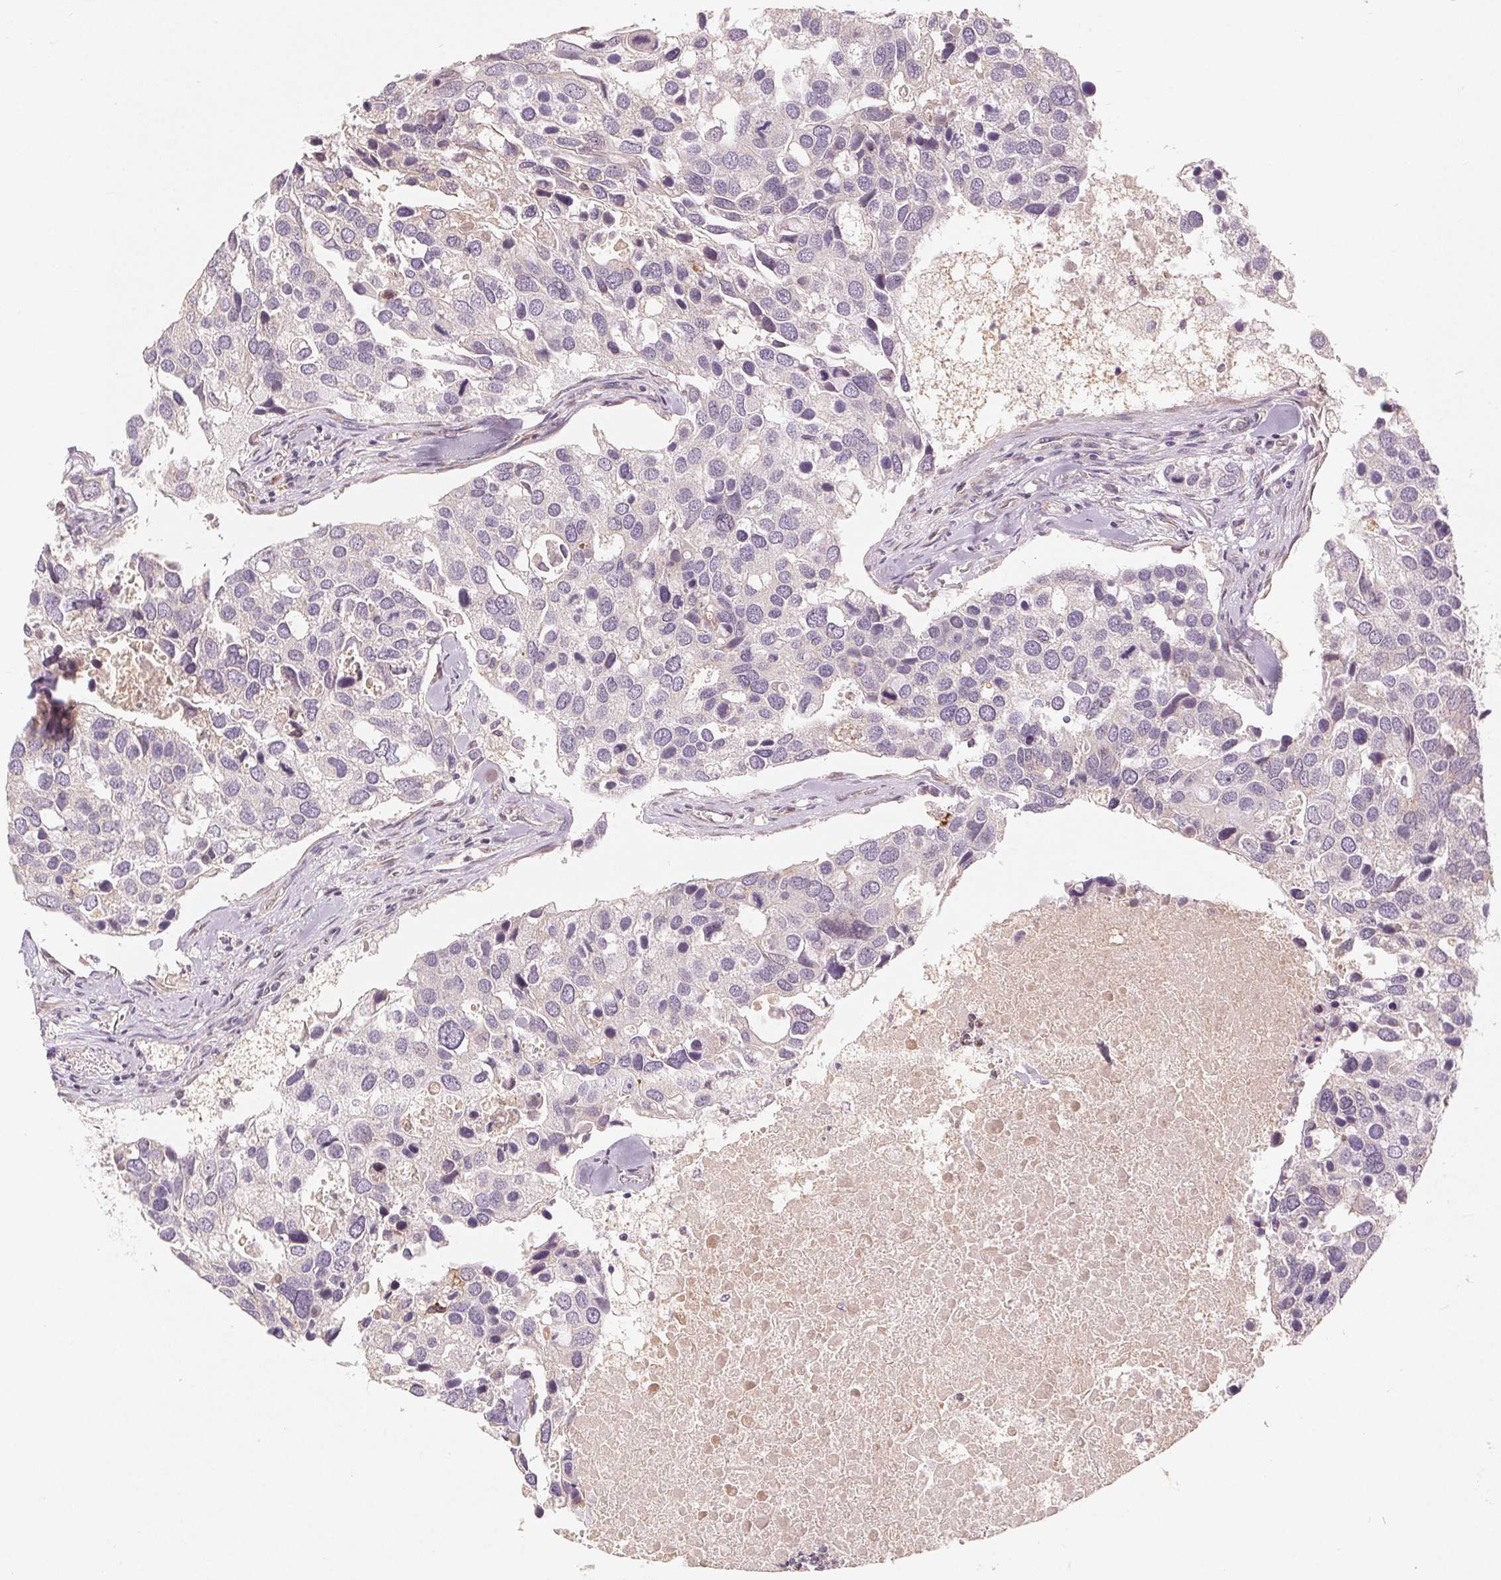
{"staining": {"intensity": "negative", "quantity": "none", "location": "none"}, "tissue": "breast cancer", "cell_type": "Tumor cells", "image_type": "cancer", "snomed": [{"axis": "morphology", "description": "Duct carcinoma"}, {"axis": "topography", "description": "Breast"}], "caption": "The image displays no staining of tumor cells in breast invasive ductal carcinoma.", "gene": "TMSB15B", "patient": {"sex": "female", "age": 83}}